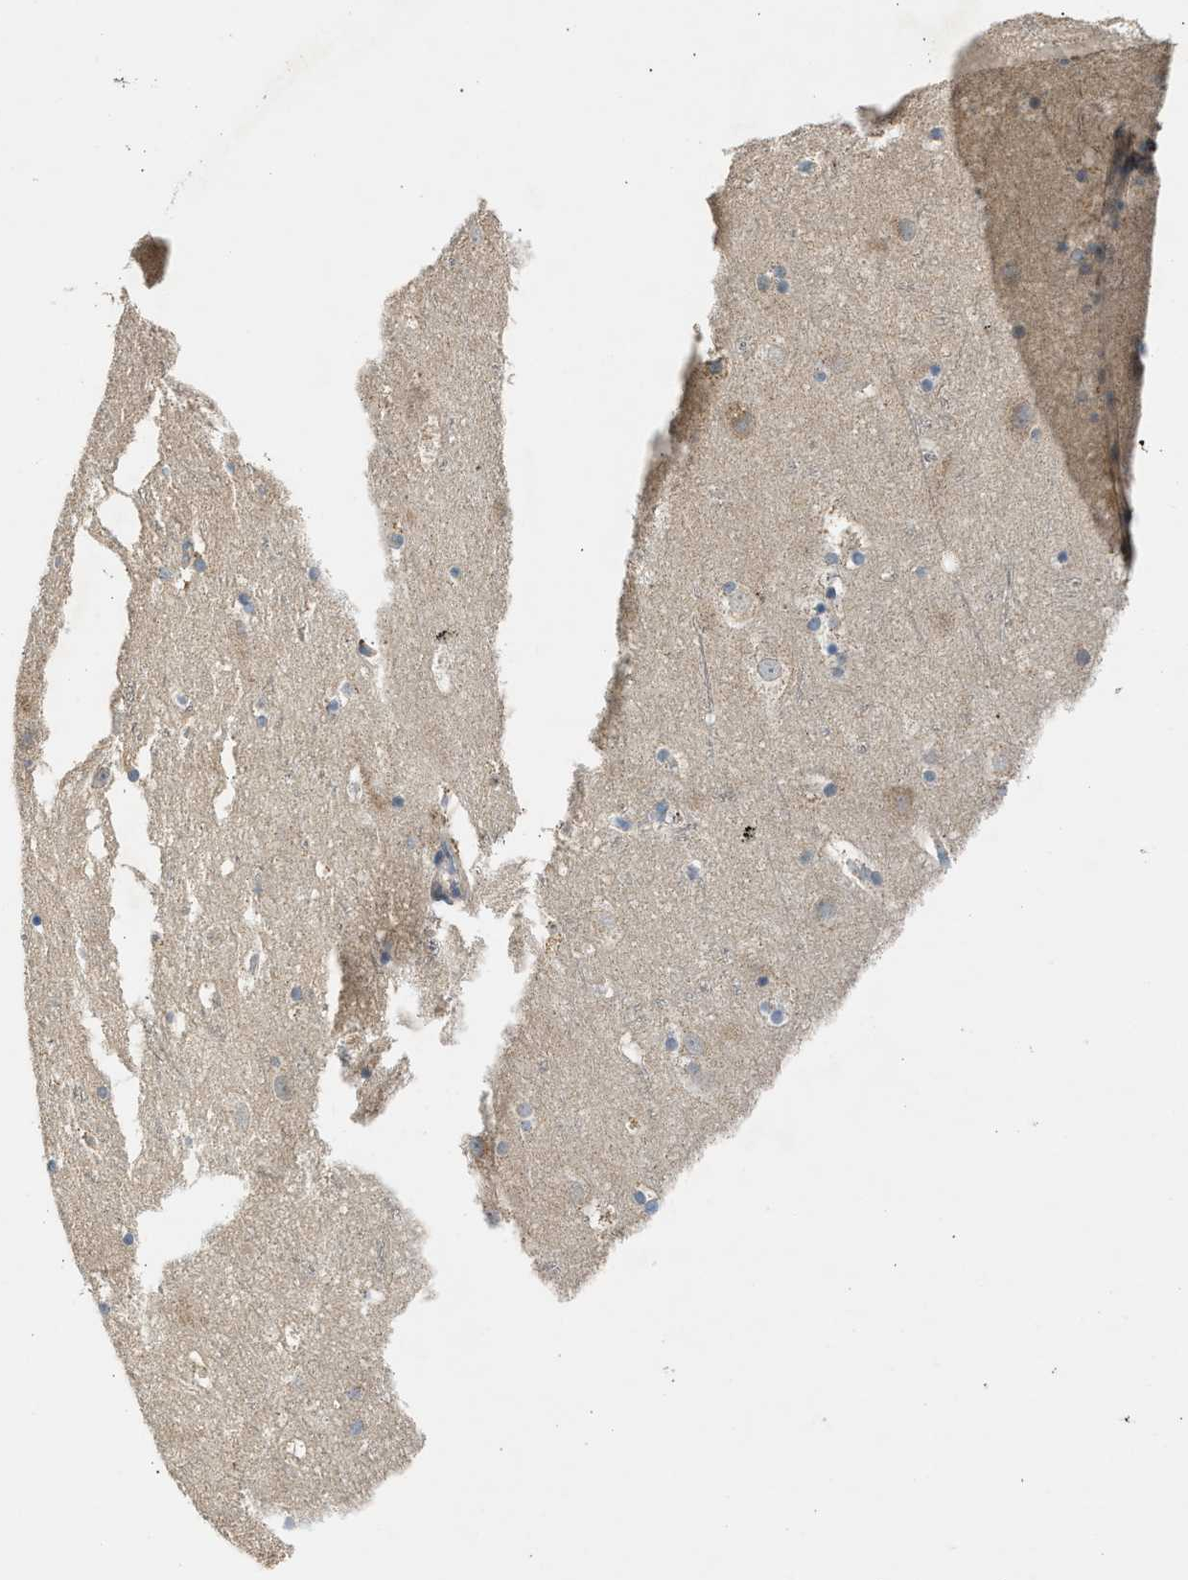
{"staining": {"intensity": "negative", "quantity": "none", "location": "none"}, "tissue": "cerebral cortex", "cell_type": "Endothelial cells", "image_type": "normal", "snomed": [{"axis": "morphology", "description": "Normal tissue, NOS"}, {"axis": "topography", "description": "Cerebral cortex"}], "caption": "Immunohistochemistry micrograph of normal cerebral cortex: cerebral cortex stained with DAB (3,3'-diaminobenzidine) demonstrates no significant protein staining in endothelial cells.", "gene": "CYP1A1", "patient": {"sex": "male", "age": 45}}